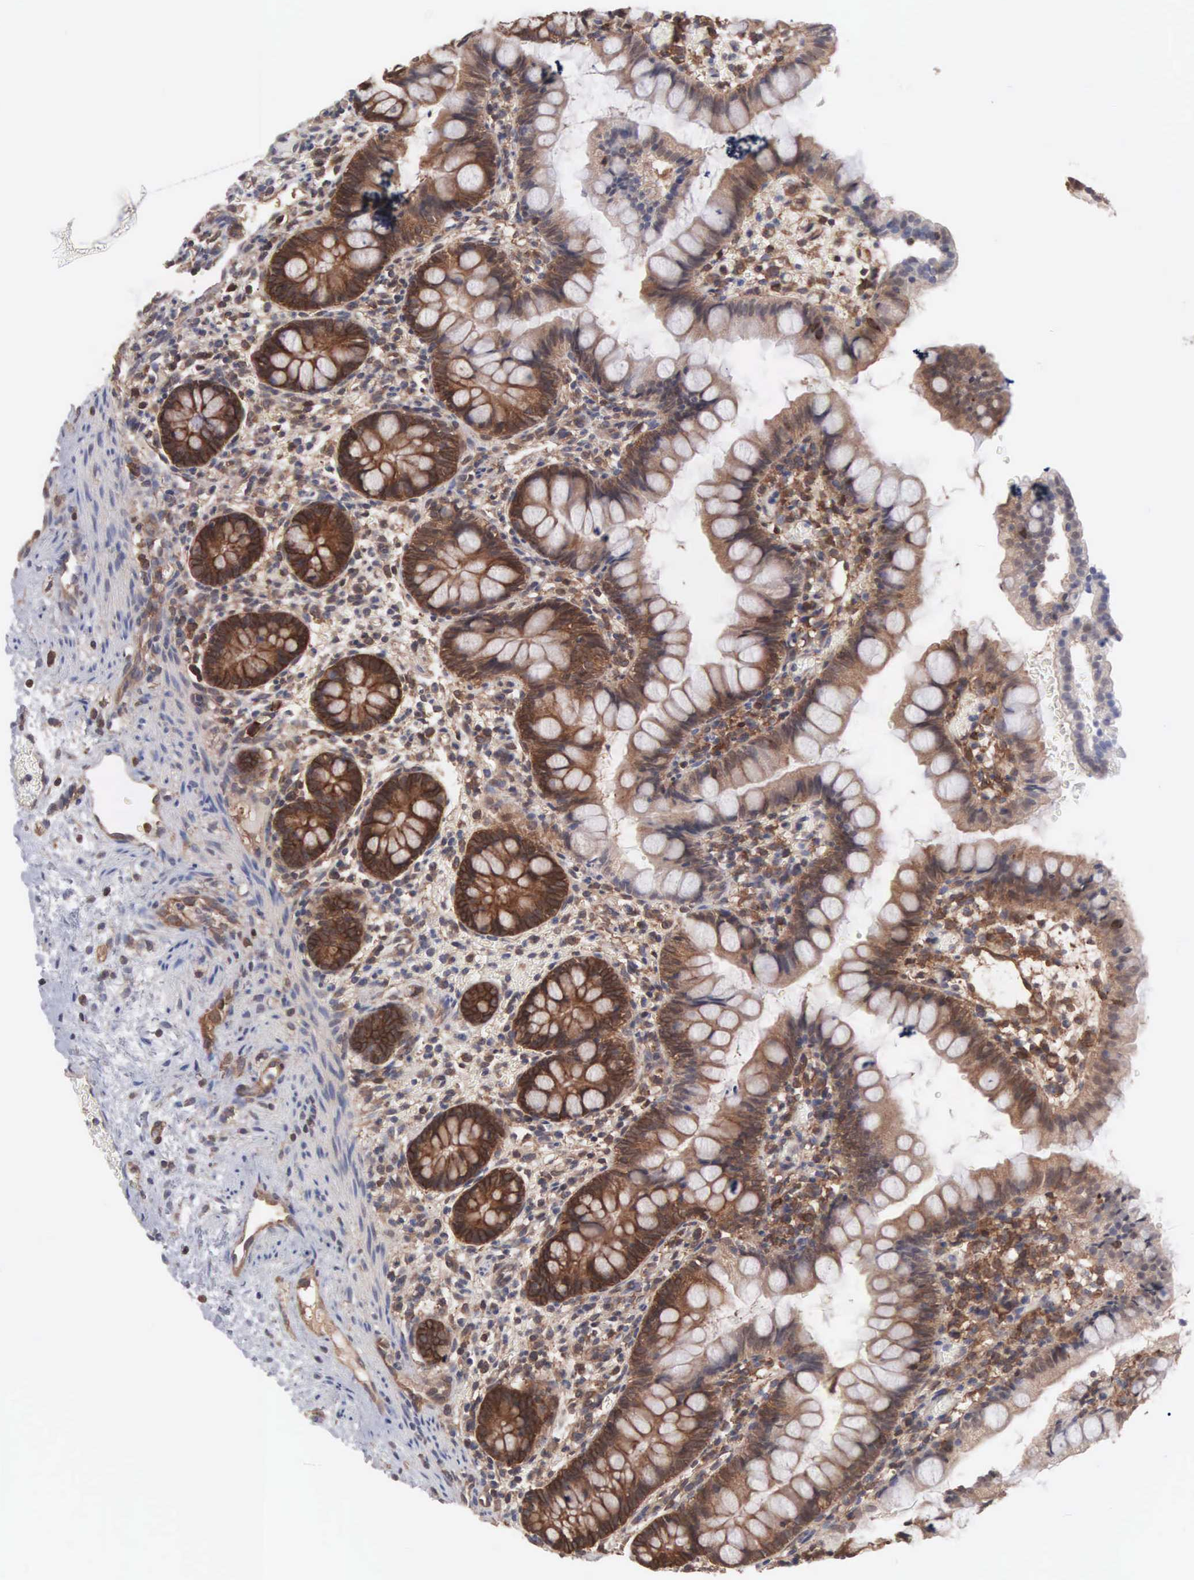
{"staining": {"intensity": "strong", "quantity": ">75%", "location": "cytoplasmic/membranous"}, "tissue": "small intestine", "cell_type": "Glandular cells", "image_type": "normal", "snomed": [{"axis": "morphology", "description": "Normal tissue, NOS"}, {"axis": "topography", "description": "Small intestine"}], "caption": "This is a photomicrograph of immunohistochemistry (IHC) staining of unremarkable small intestine, which shows strong positivity in the cytoplasmic/membranous of glandular cells.", "gene": "MTHFD1", "patient": {"sex": "male", "age": 1}}